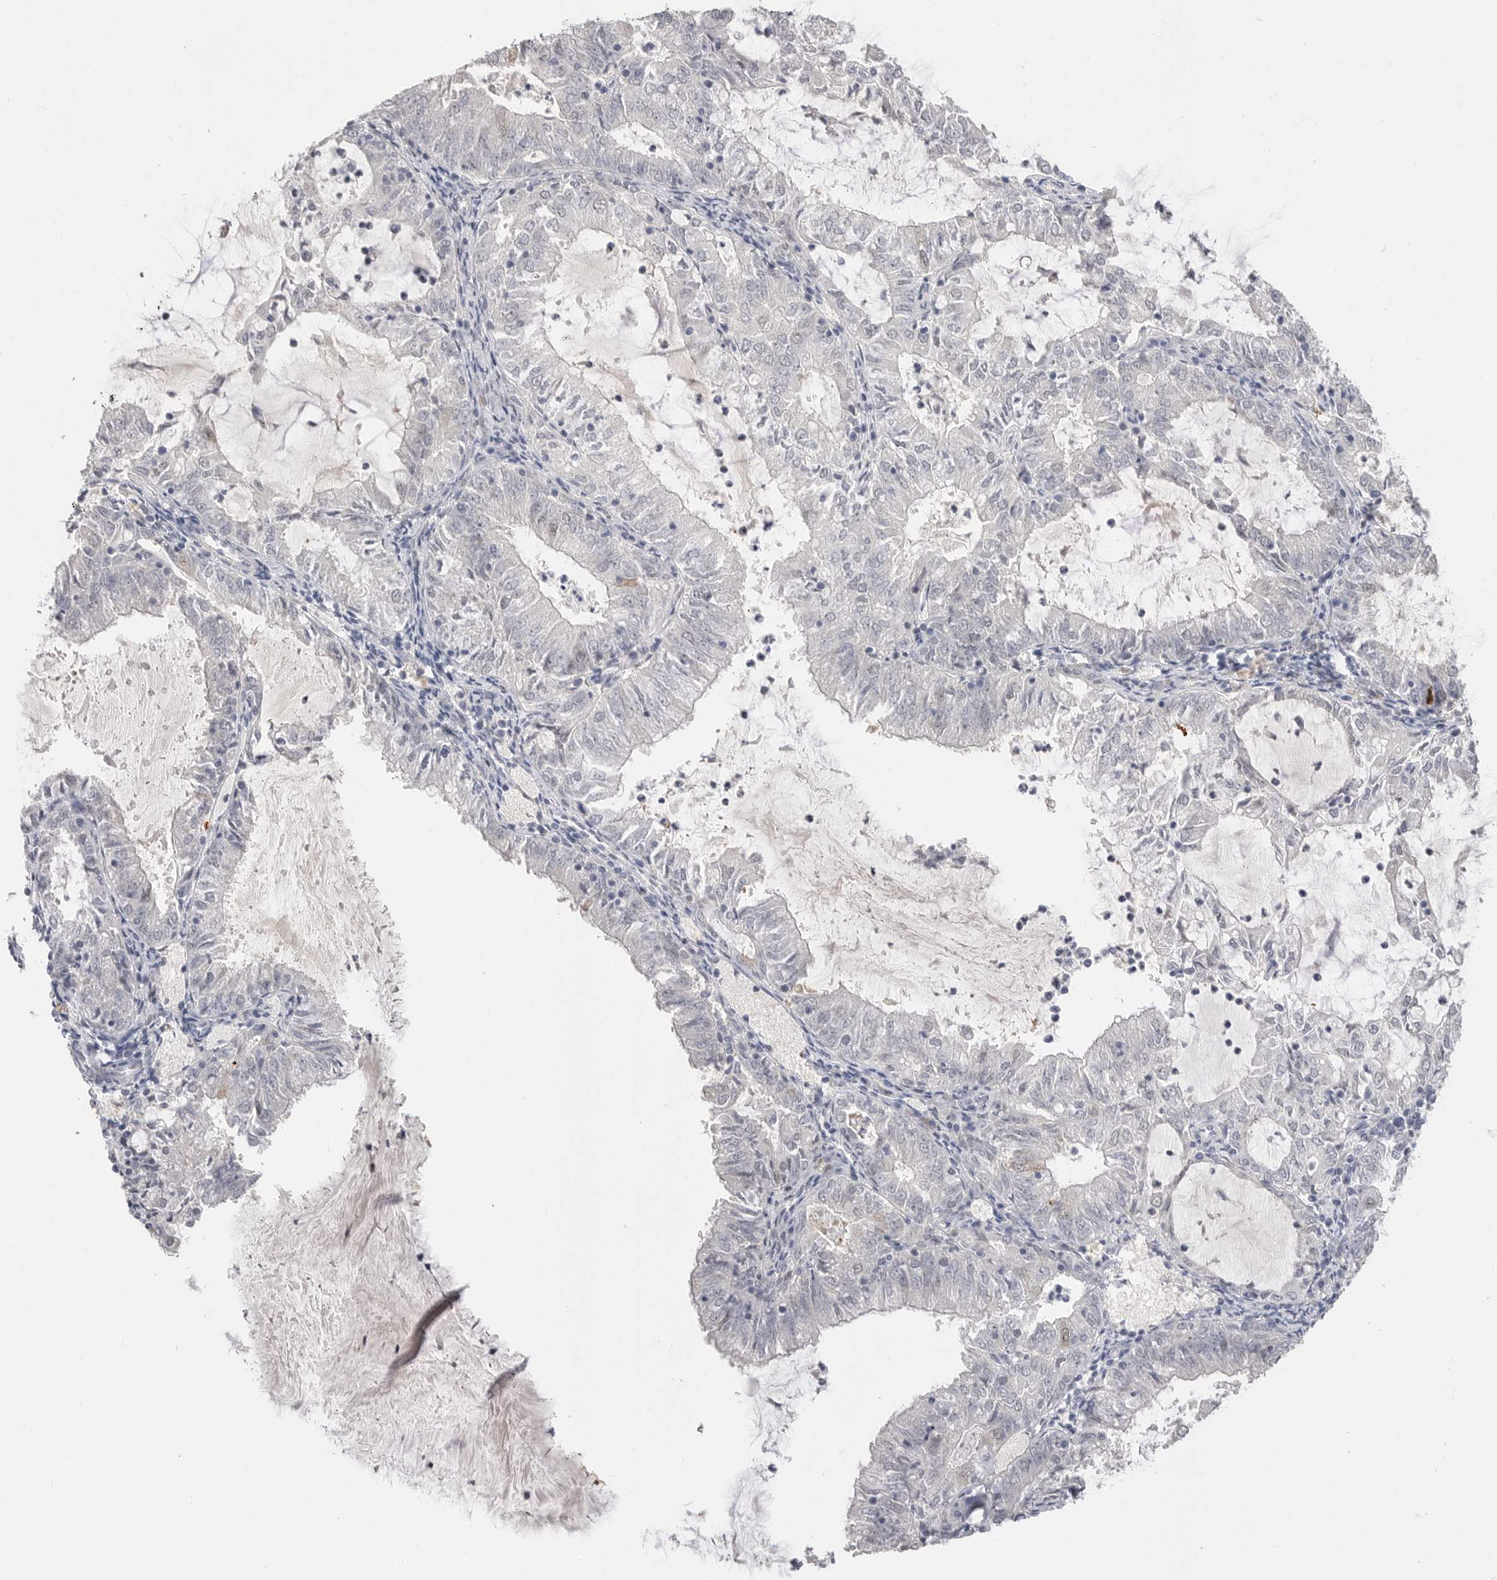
{"staining": {"intensity": "negative", "quantity": "none", "location": "none"}, "tissue": "endometrial cancer", "cell_type": "Tumor cells", "image_type": "cancer", "snomed": [{"axis": "morphology", "description": "Adenocarcinoma, NOS"}, {"axis": "topography", "description": "Endometrium"}], "caption": "Adenocarcinoma (endometrial) was stained to show a protein in brown. There is no significant staining in tumor cells.", "gene": "PLEKHF1", "patient": {"sex": "female", "age": 57}}